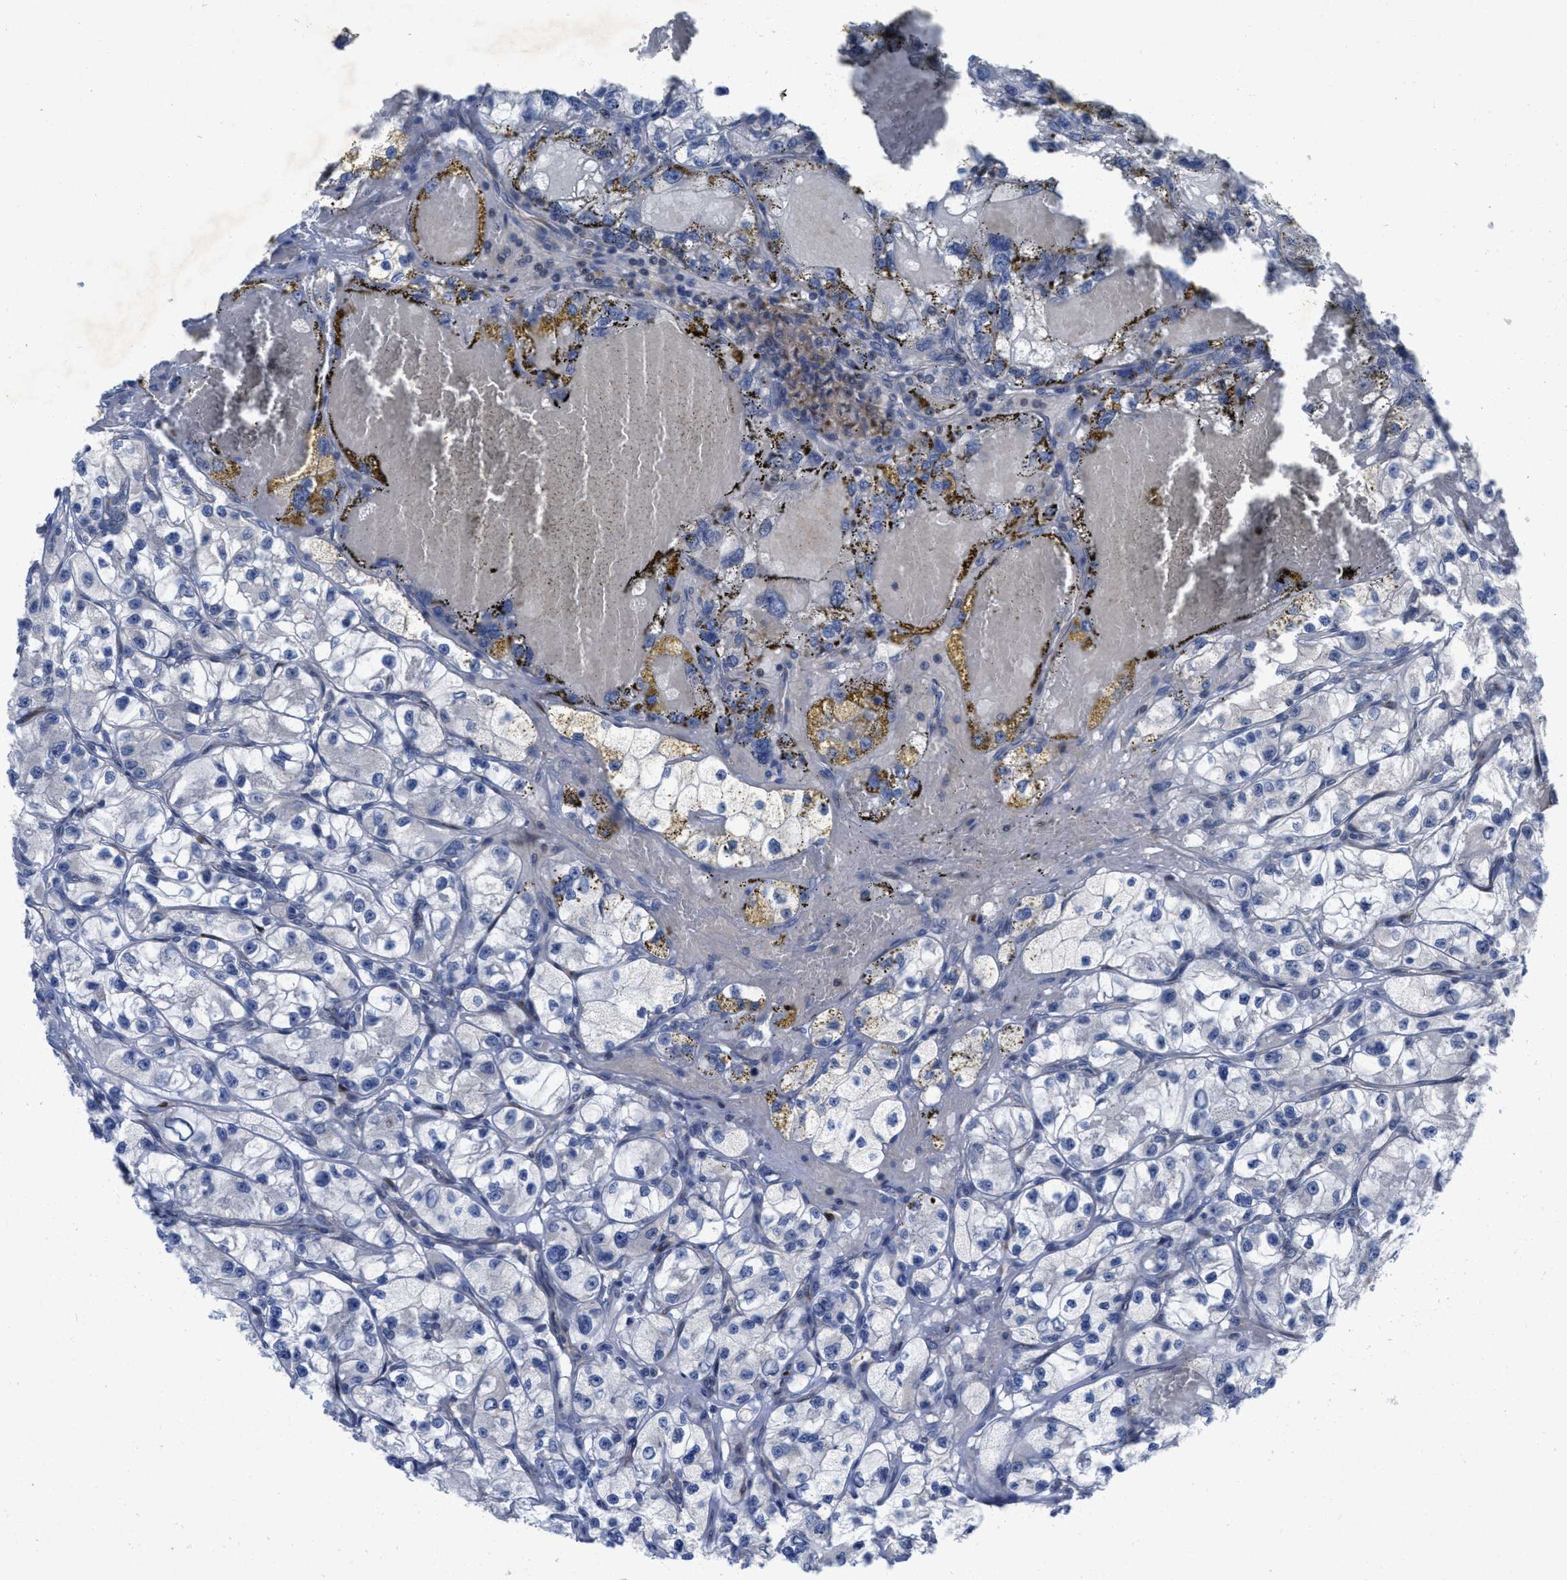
{"staining": {"intensity": "moderate", "quantity": "<25%", "location": "cytoplasmic/membranous"}, "tissue": "renal cancer", "cell_type": "Tumor cells", "image_type": "cancer", "snomed": [{"axis": "morphology", "description": "Adenocarcinoma, NOS"}, {"axis": "topography", "description": "Kidney"}], "caption": "Human adenocarcinoma (renal) stained with a brown dye demonstrates moderate cytoplasmic/membranous positive staining in about <25% of tumor cells.", "gene": "ARHGEF26", "patient": {"sex": "female", "age": 57}}